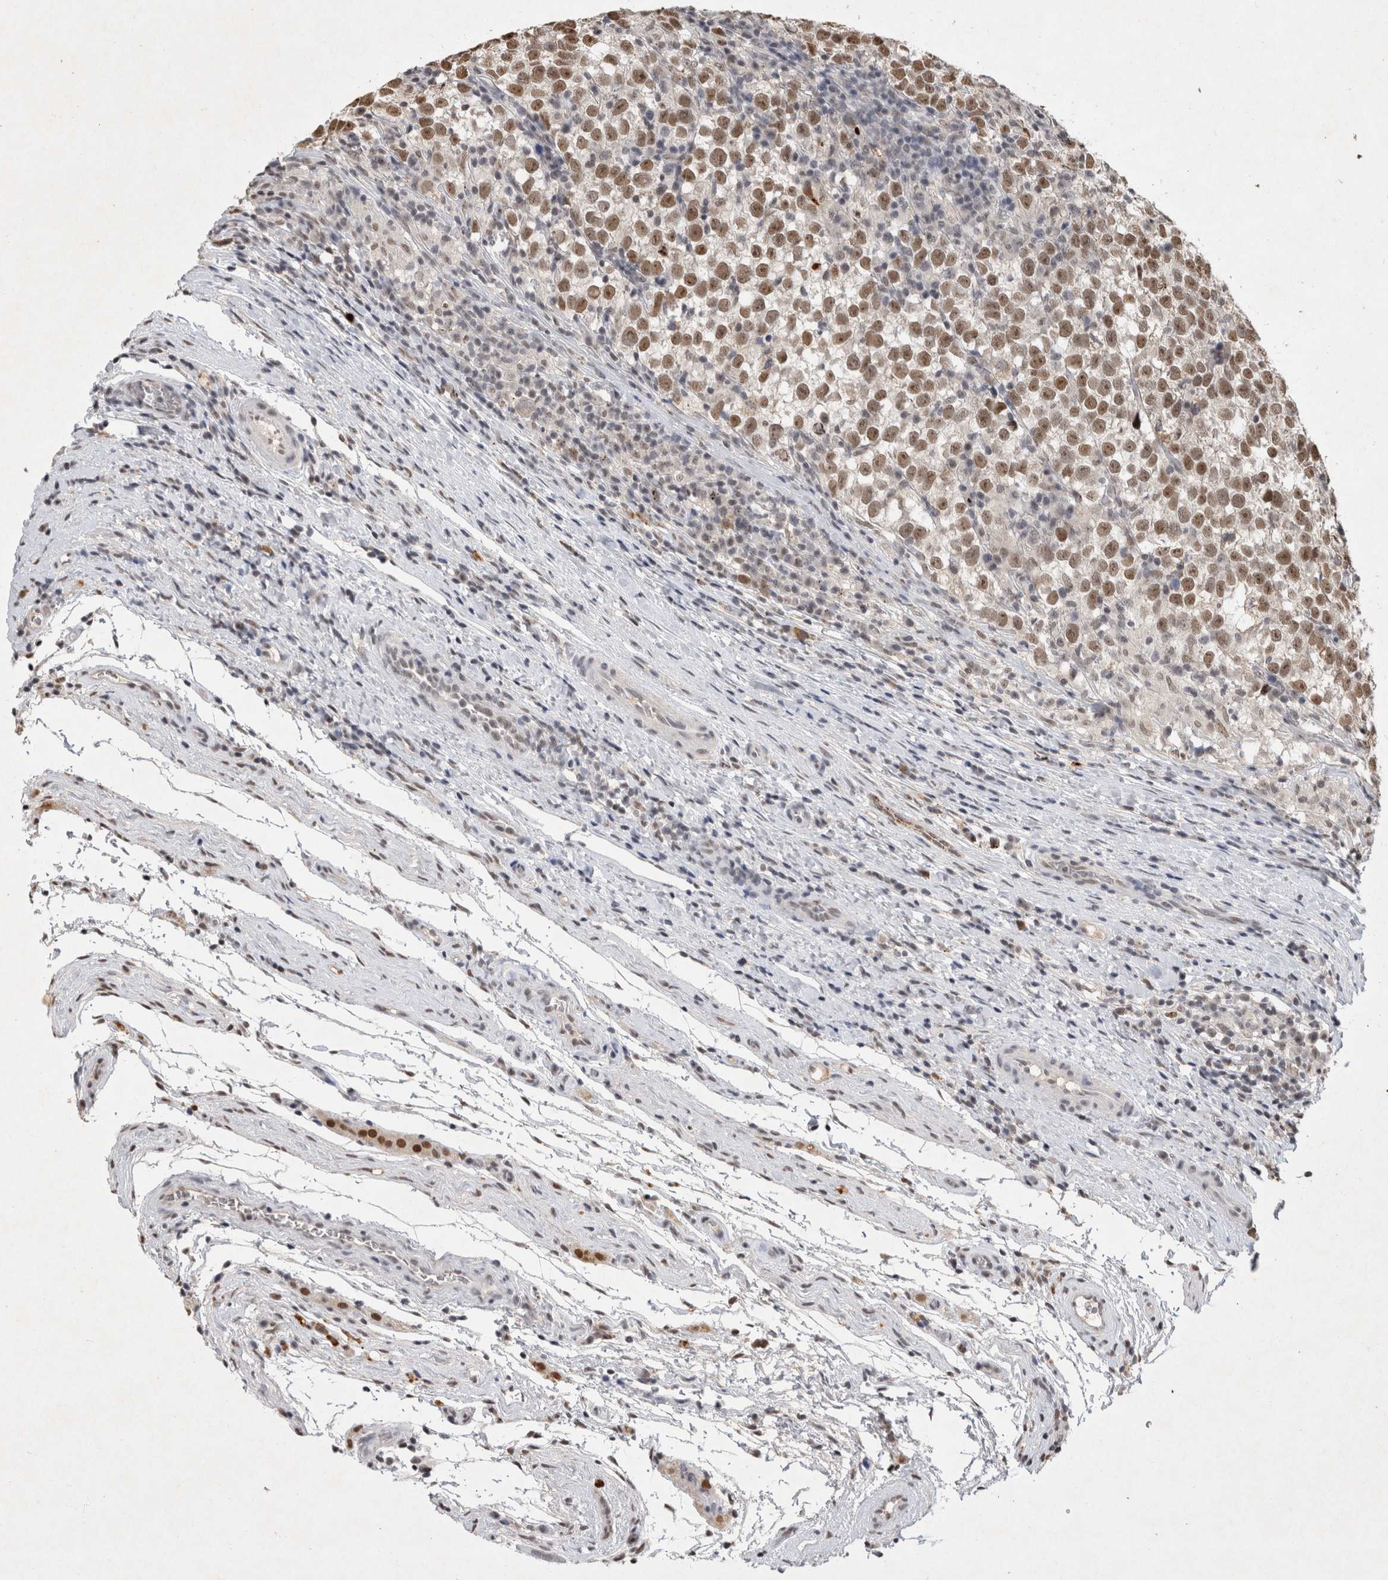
{"staining": {"intensity": "strong", "quantity": ">75%", "location": "nuclear"}, "tissue": "testis cancer", "cell_type": "Tumor cells", "image_type": "cancer", "snomed": [{"axis": "morphology", "description": "Normal tissue, NOS"}, {"axis": "morphology", "description": "Seminoma, NOS"}, {"axis": "topography", "description": "Testis"}], "caption": "Protein staining of testis cancer tissue reveals strong nuclear positivity in about >75% of tumor cells.", "gene": "XRCC5", "patient": {"sex": "male", "age": 43}}